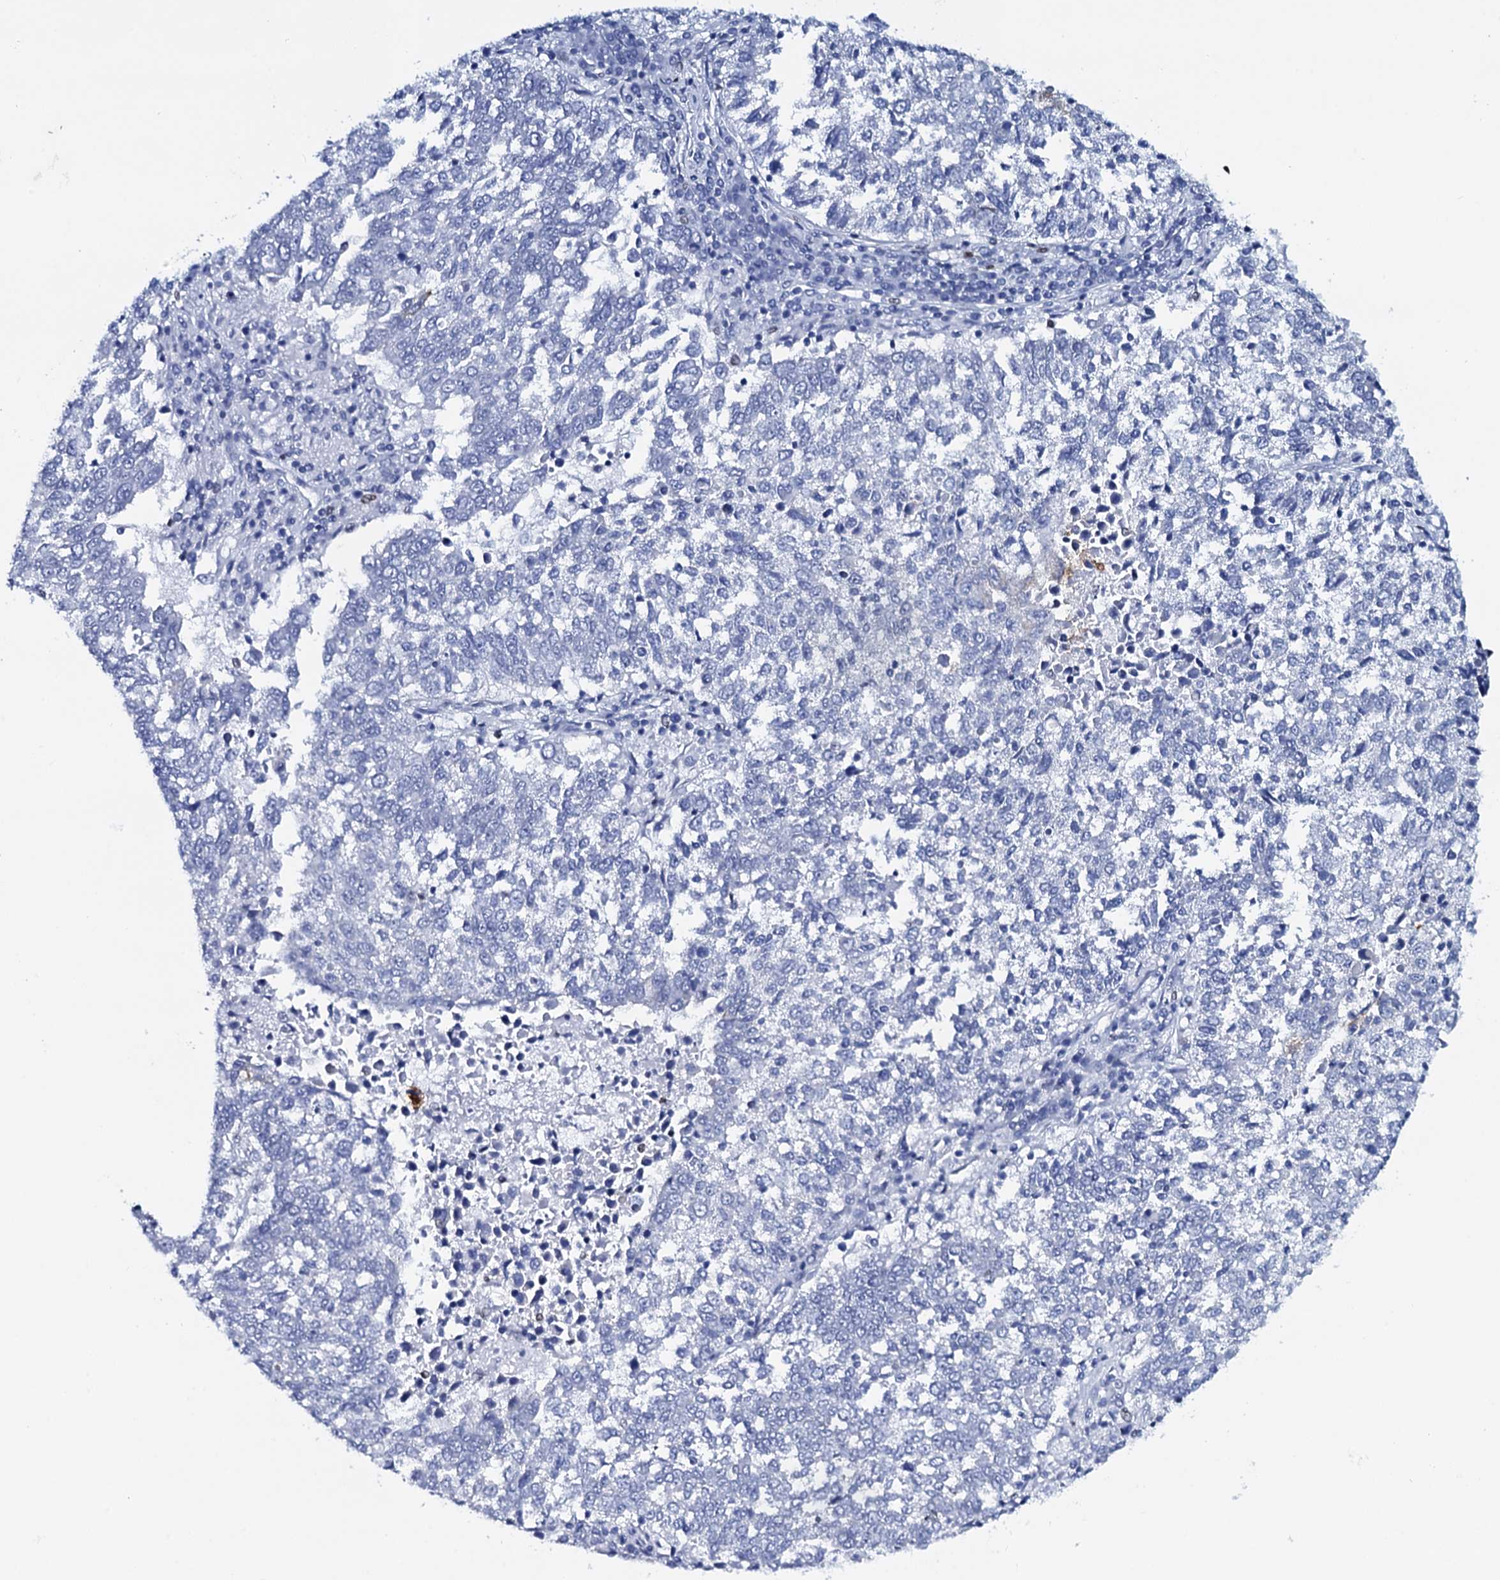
{"staining": {"intensity": "negative", "quantity": "none", "location": "none"}, "tissue": "lung cancer", "cell_type": "Tumor cells", "image_type": "cancer", "snomed": [{"axis": "morphology", "description": "Squamous cell carcinoma, NOS"}, {"axis": "topography", "description": "Lung"}], "caption": "High power microscopy micrograph of an IHC histopathology image of squamous cell carcinoma (lung), revealing no significant staining in tumor cells.", "gene": "RHCG", "patient": {"sex": "male", "age": 73}}